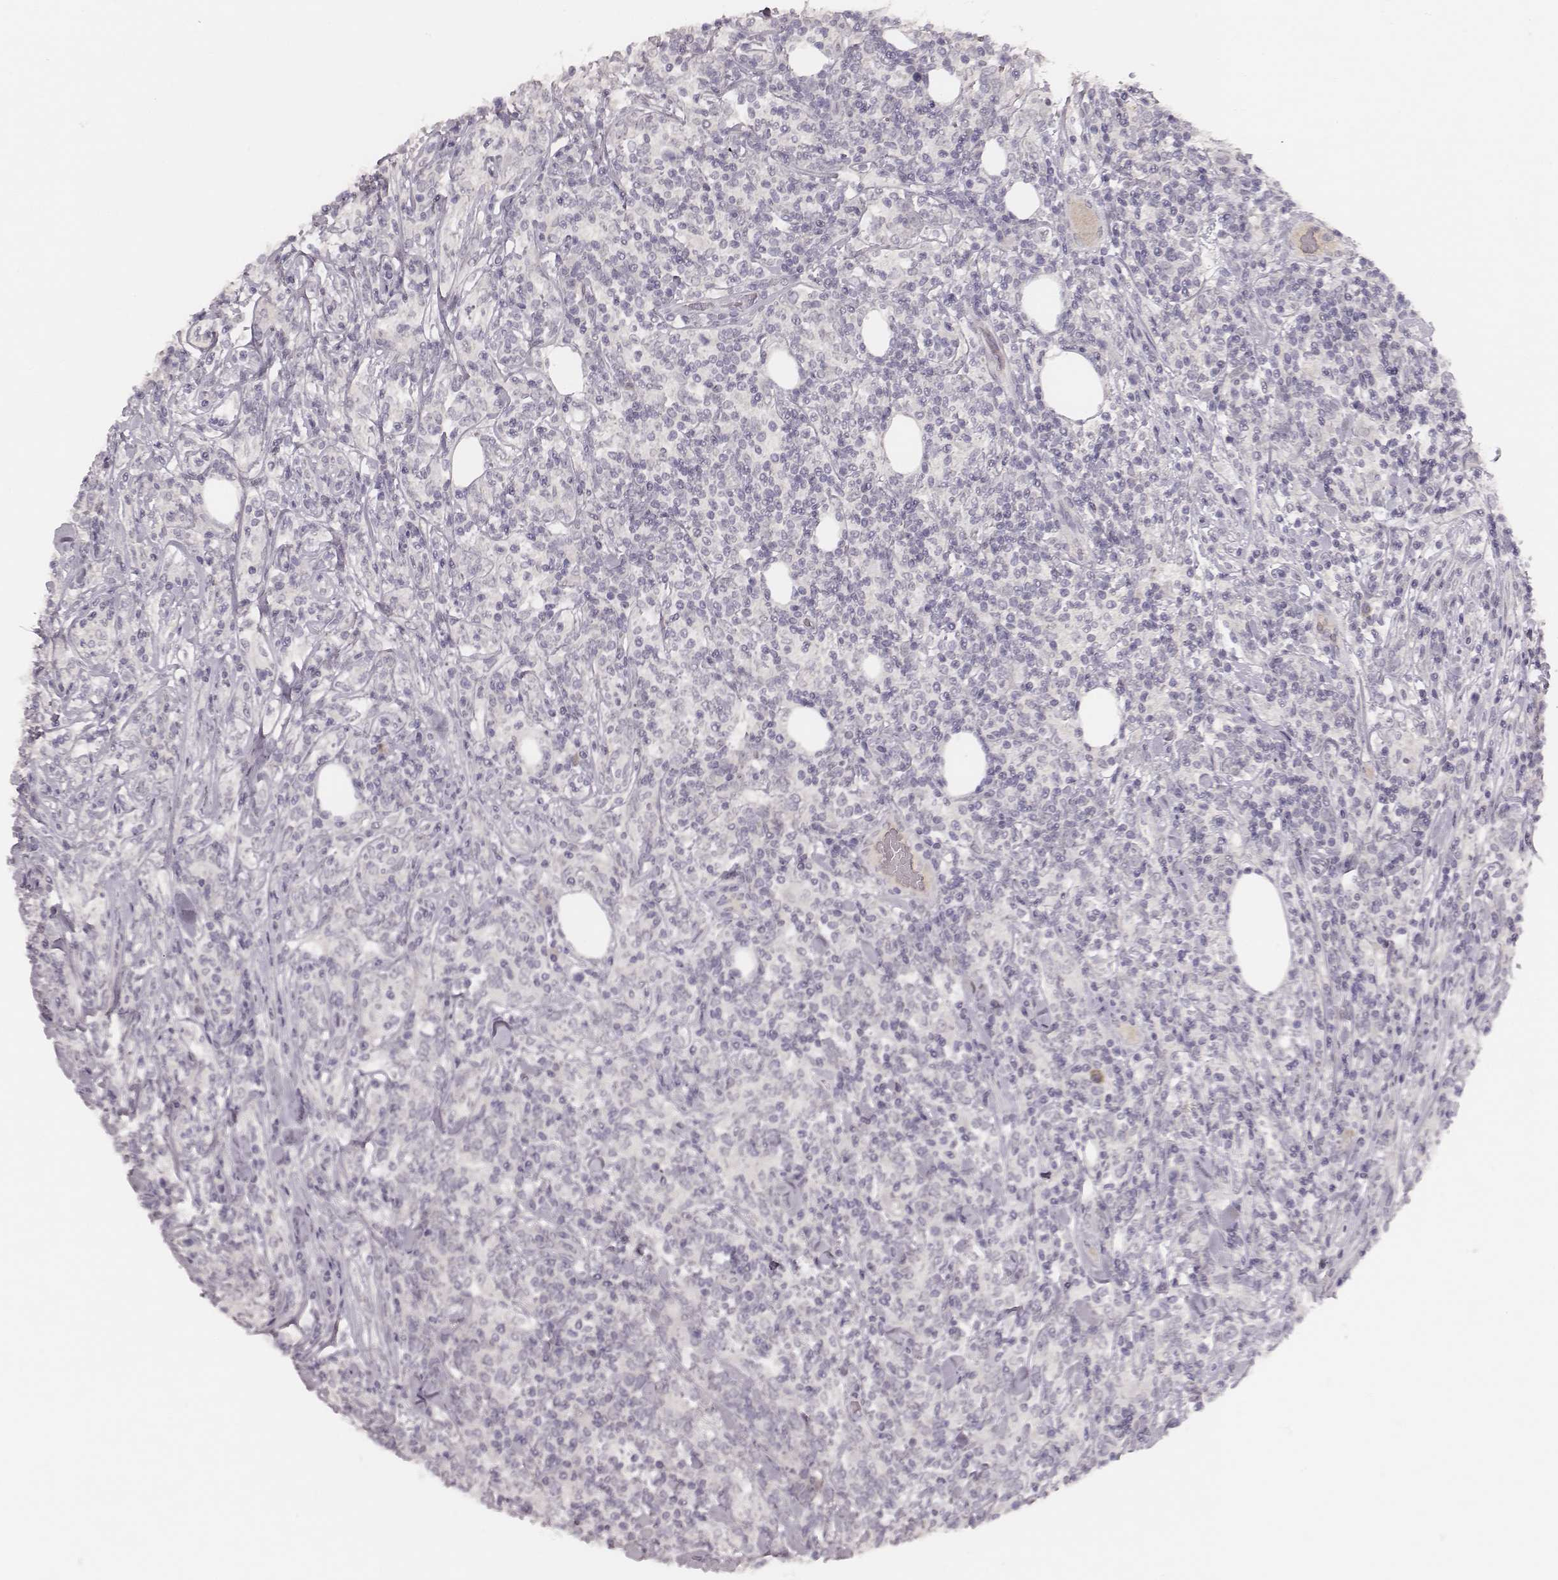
{"staining": {"intensity": "negative", "quantity": "none", "location": "none"}, "tissue": "lymphoma", "cell_type": "Tumor cells", "image_type": "cancer", "snomed": [{"axis": "morphology", "description": "Malignant lymphoma, non-Hodgkin's type, High grade"}, {"axis": "topography", "description": "Lymph node"}], "caption": "High power microscopy photomicrograph of an immunohistochemistry (IHC) photomicrograph of lymphoma, revealing no significant positivity in tumor cells.", "gene": "LY6K", "patient": {"sex": "female", "age": 84}}